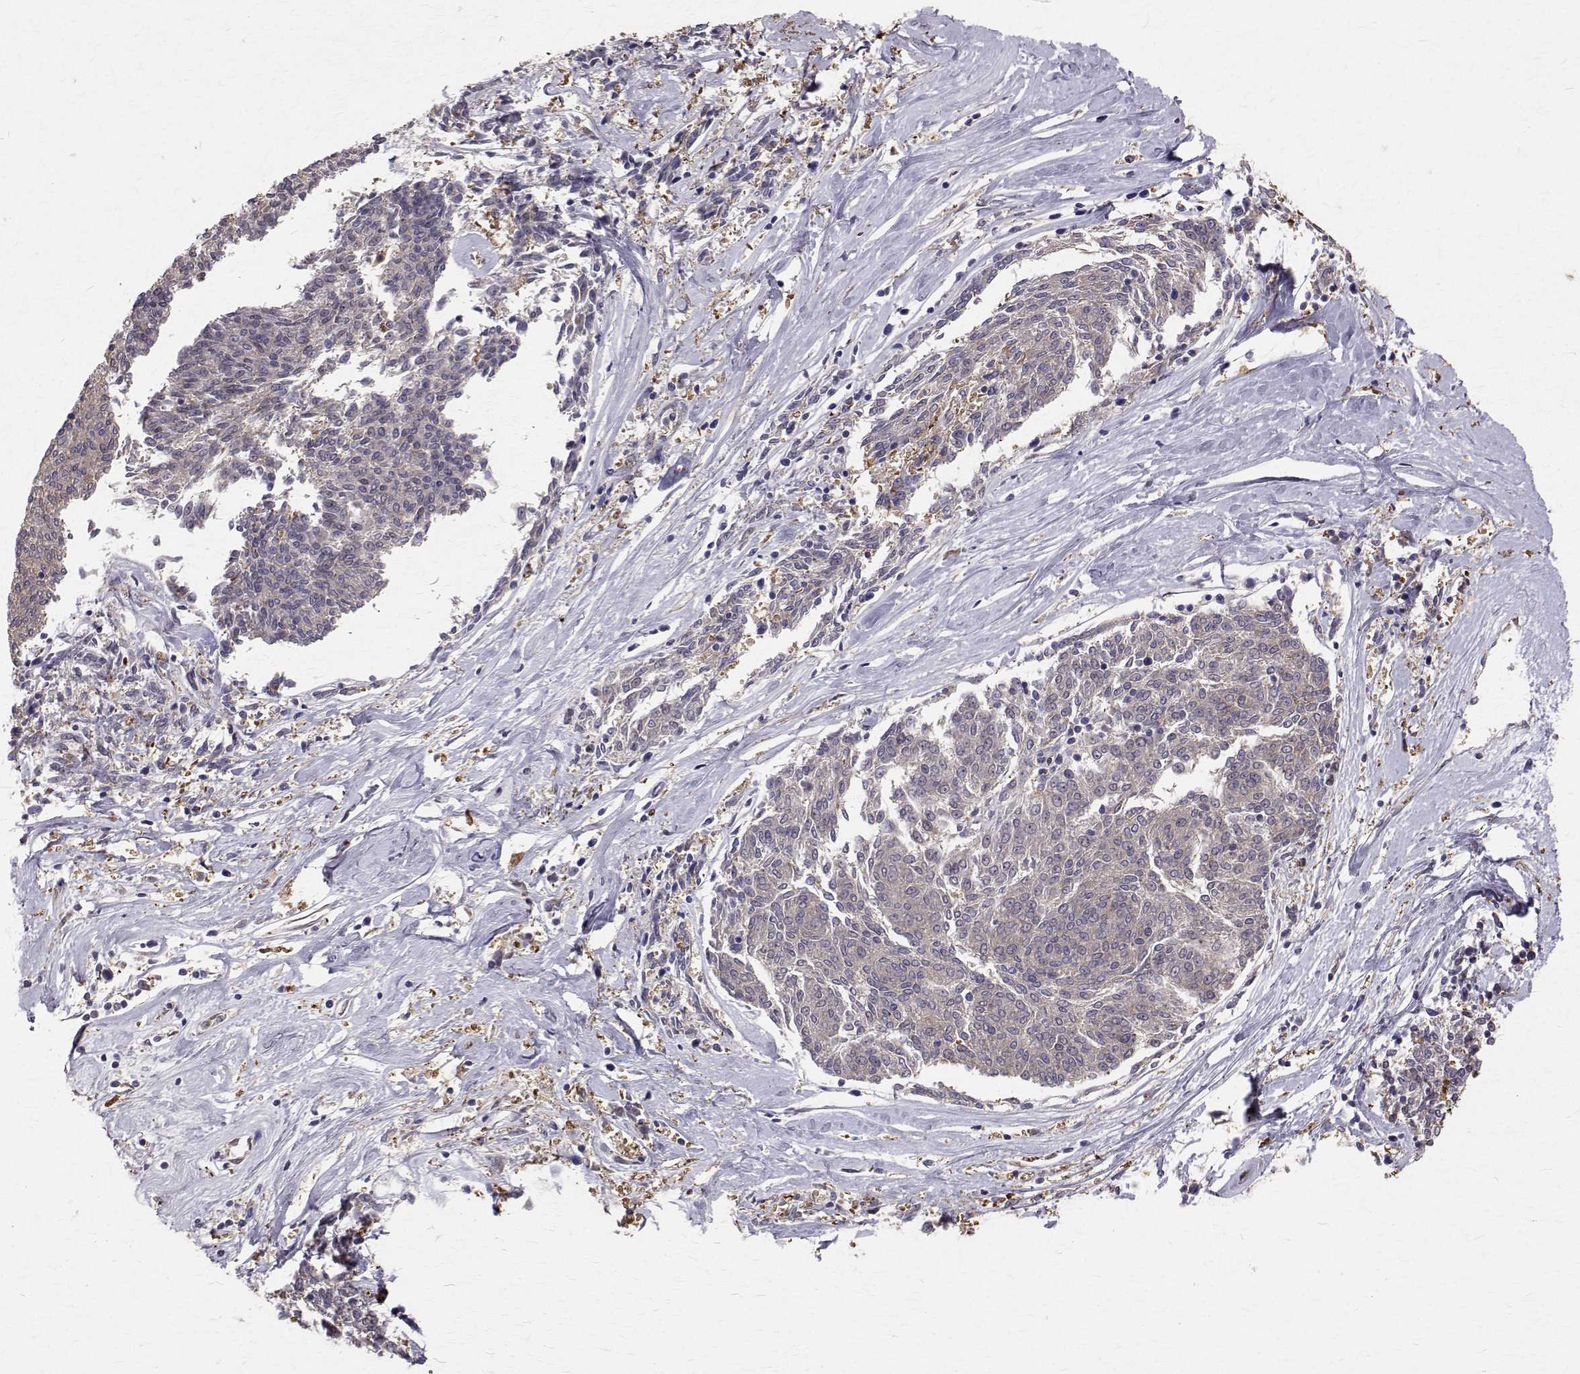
{"staining": {"intensity": "moderate", "quantity": "25%-75%", "location": "cytoplasmic/membranous"}, "tissue": "melanoma", "cell_type": "Tumor cells", "image_type": "cancer", "snomed": [{"axis": "morphology", "description": "Malignant melanoma, NOS"}, {"axis": "topography", "description": "Skin"}], "caption": "Malignant melanoma tissue demonstrates moderate cytoplasmic/membranous expression in approximately 25%-75% of tumor cells (DAB IHC with brightfield microscopy, high magnification).", "gene": "FARSB", "patient": {"sex": "female", "age": 72}}